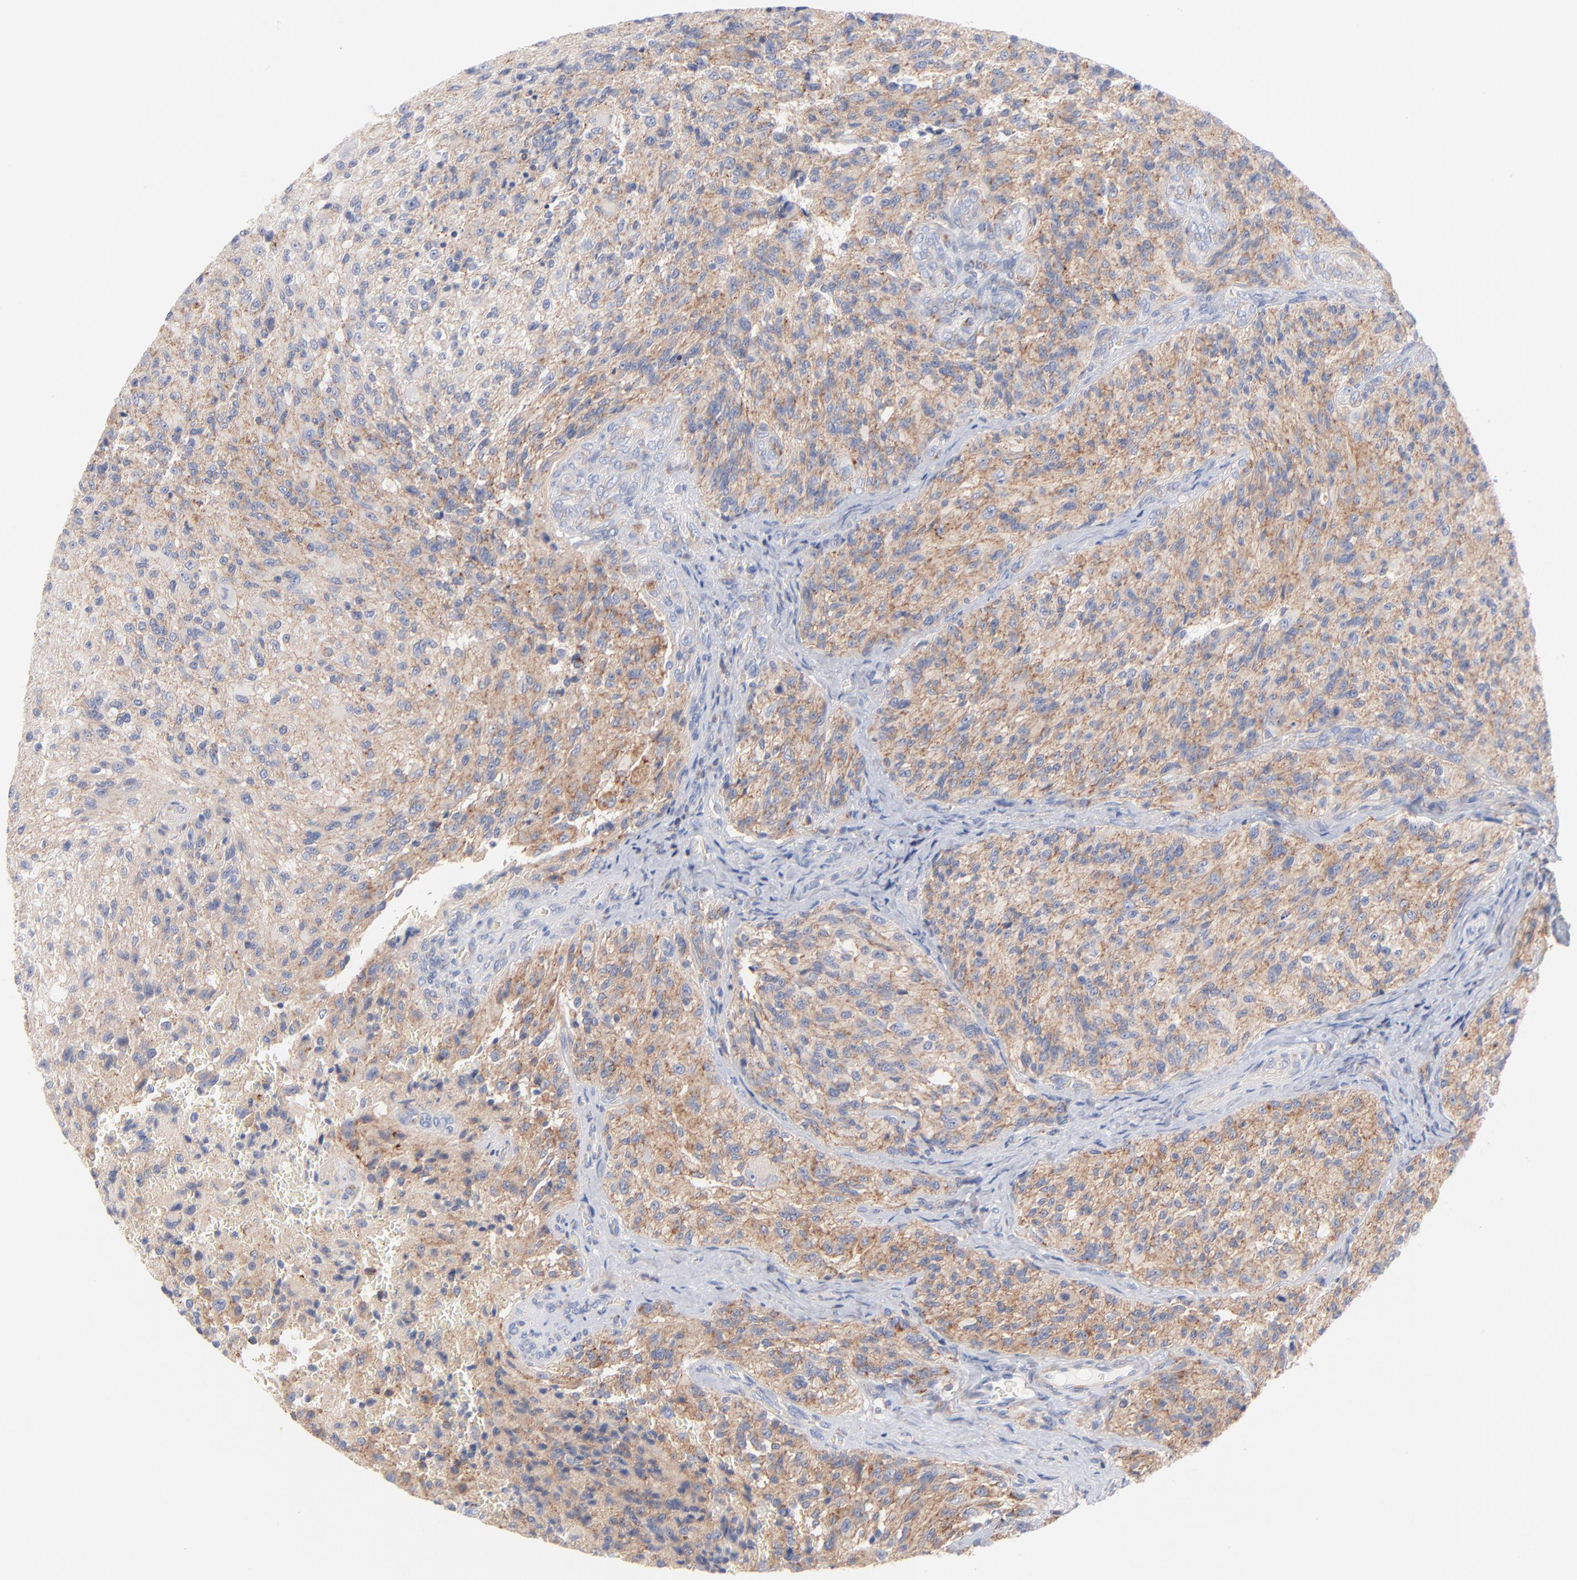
{"staining": {"intensity": "moderate", "quantity": ">75%", "location": "cytoplasmic/membranous"}, "tissue": "glioma", "cell_type": "Tumor cells", "image_type": "cancer", "snomed": [{"axis": "morphology", "description": "Normal tissue, NOS"}, {"axis": "morphology", "description": "Glioma, malignant, High grade"}, {"axis": "topography", "description": "Cerebral cortex"}], "caption": "An immunohistochemistry (IHC) micrograph of neoplastic tissue is shown. Protein staining in brown shows moderate cytoplasmic/membranous positivity in glioma within tumor cells.", "gene": "SEPTIN6", "patient": {"sex": "male", "age": 56}}